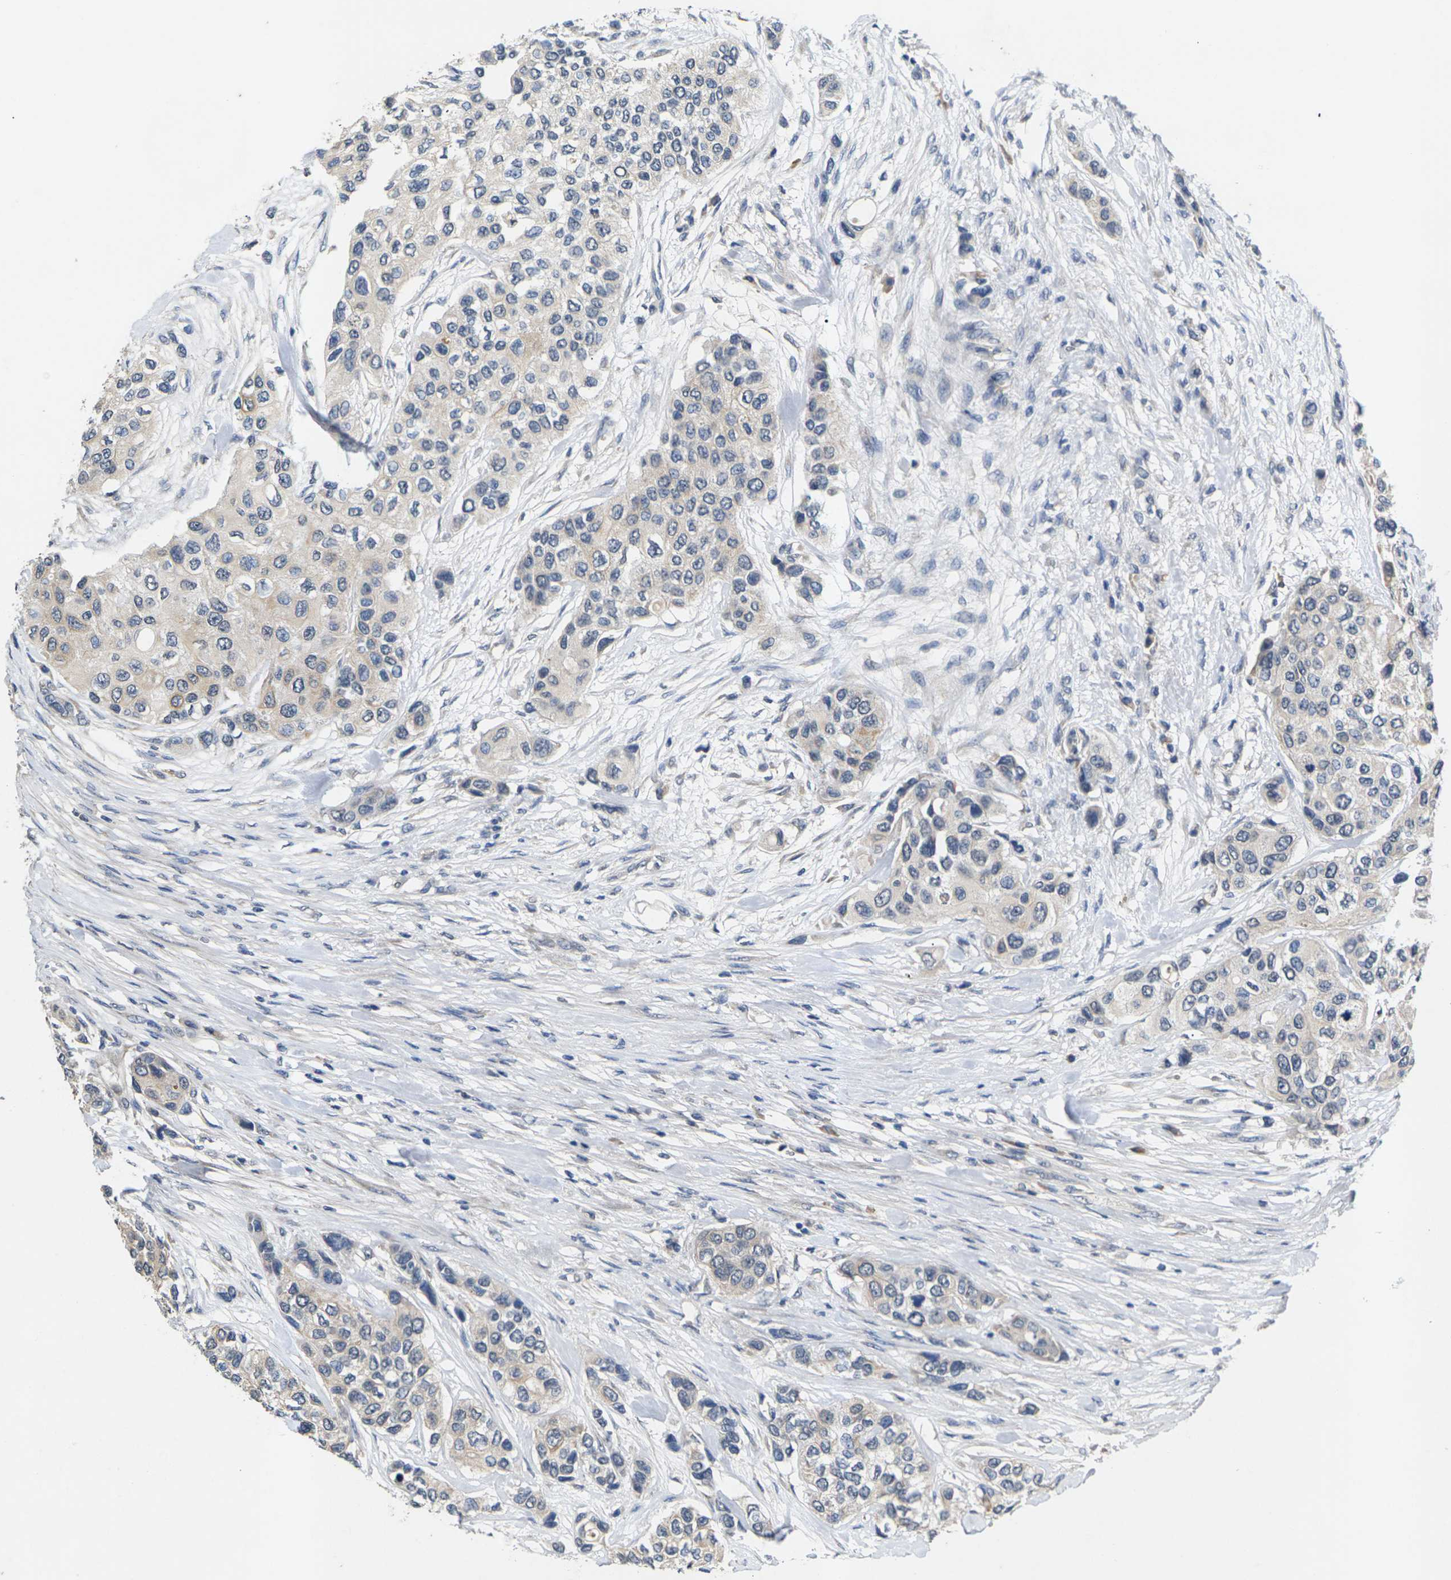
{"staining": {"intensity": "negative", "quantity": "none", "location": "none"}, "tissue": "urothelial cancer", "cell_type": "Tumor cells", "image_type": "cancer", "snomed": [{"axis": "morphology", "description": "Urothelial carcinoma, High grade"}, {"axis": "topography", "description": "Urinary bladder"}], "caption": "Tumor cells are negative for brown protein staining in high-grade urothelial carcinoma.", "gene": "SLC2A2", "patient": {"sex": "female", "age": 56}}